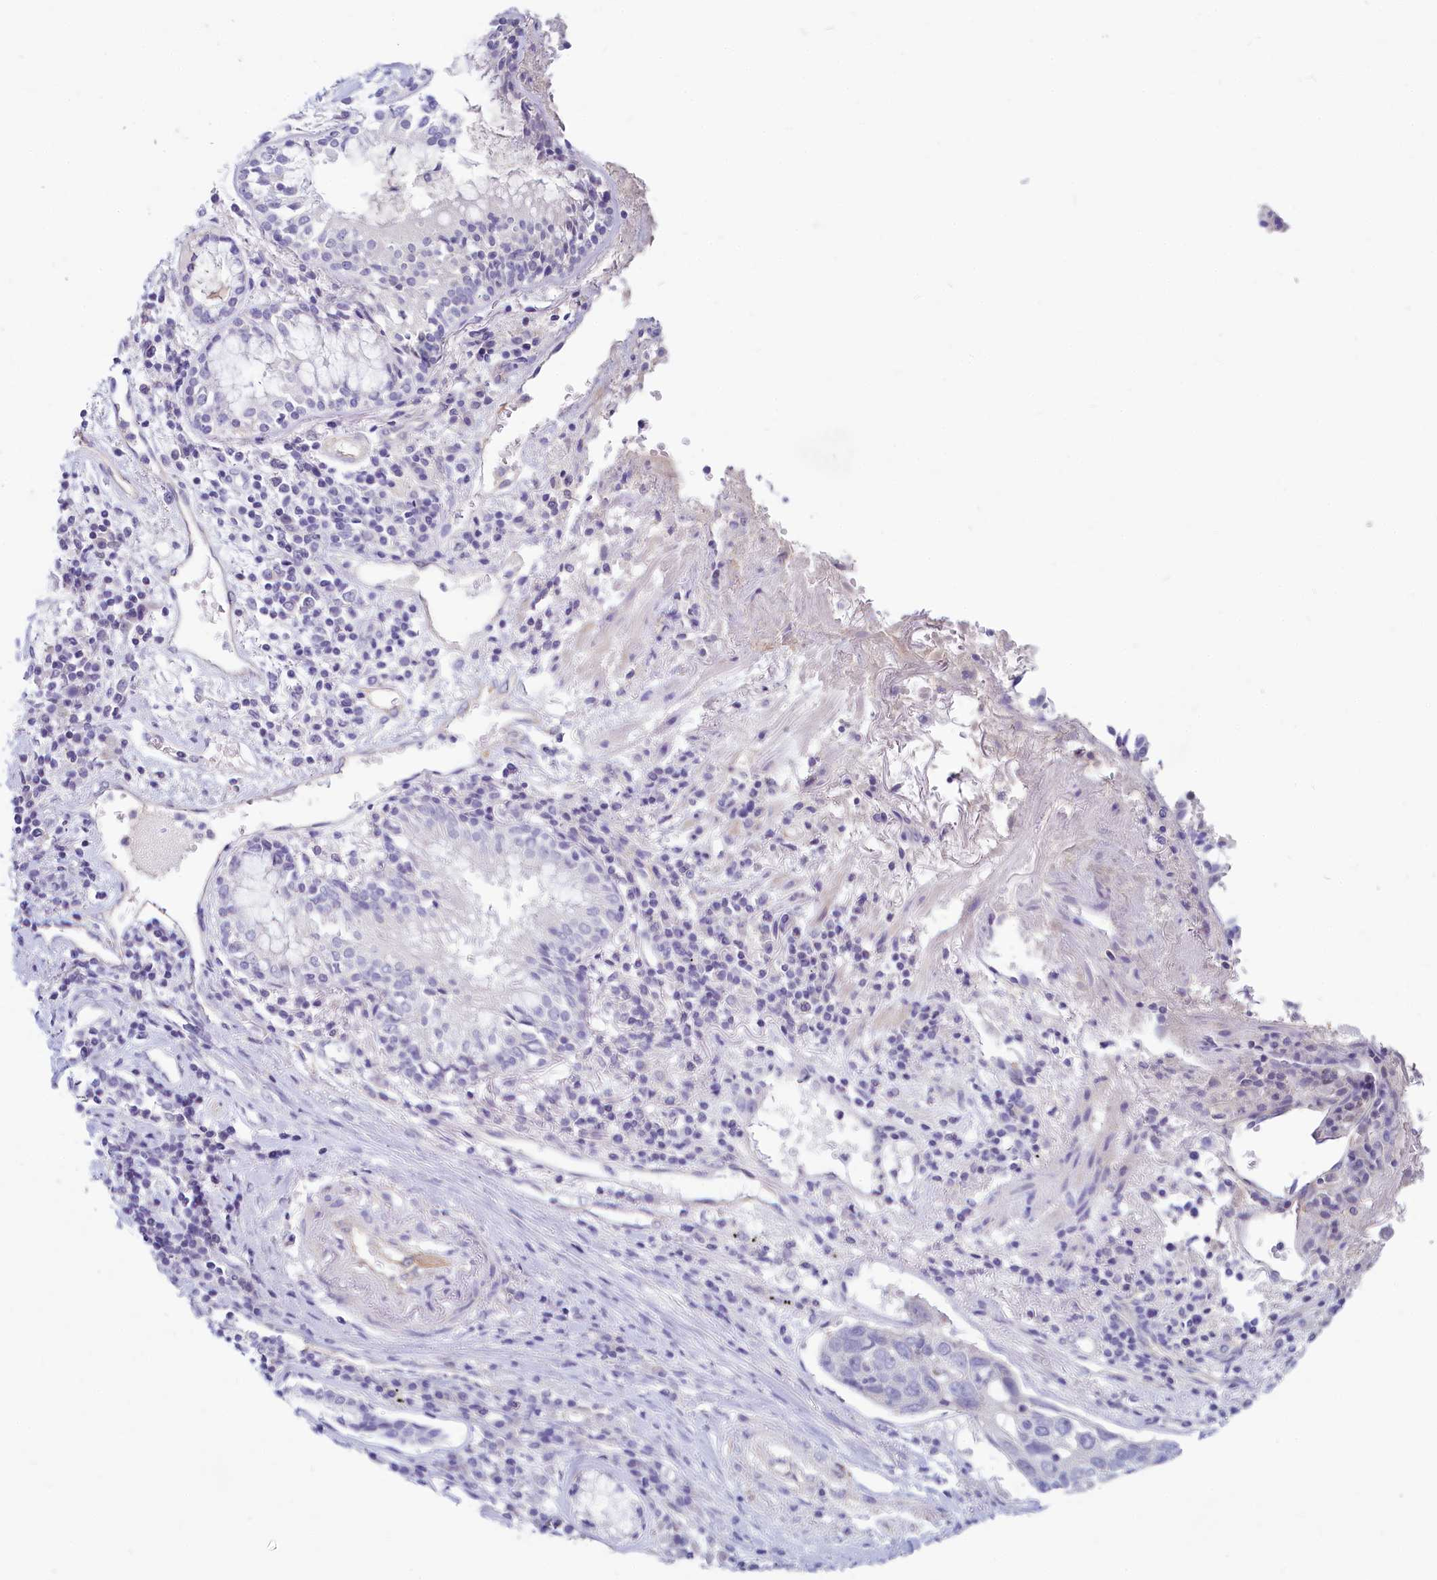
{"staining": {"intensity": "negative", "quantity": "none", "location": "none"}, "tissue": "lung cancer", "cell_type": "Tumor cells", "image_type": "cancer", "snomed": [{"axis": "morphology", "description": "Squamous cell carcinoma, NOS"}, {"axis": "topography", "description": "Lung"}], "caption": "This is an immunohistochemistry (IHC) photomicrograph of human lung cancer. There is no staining in tumor cells.", "gene": "PROCR", "patient": {"sex": "male", "age": 66}}